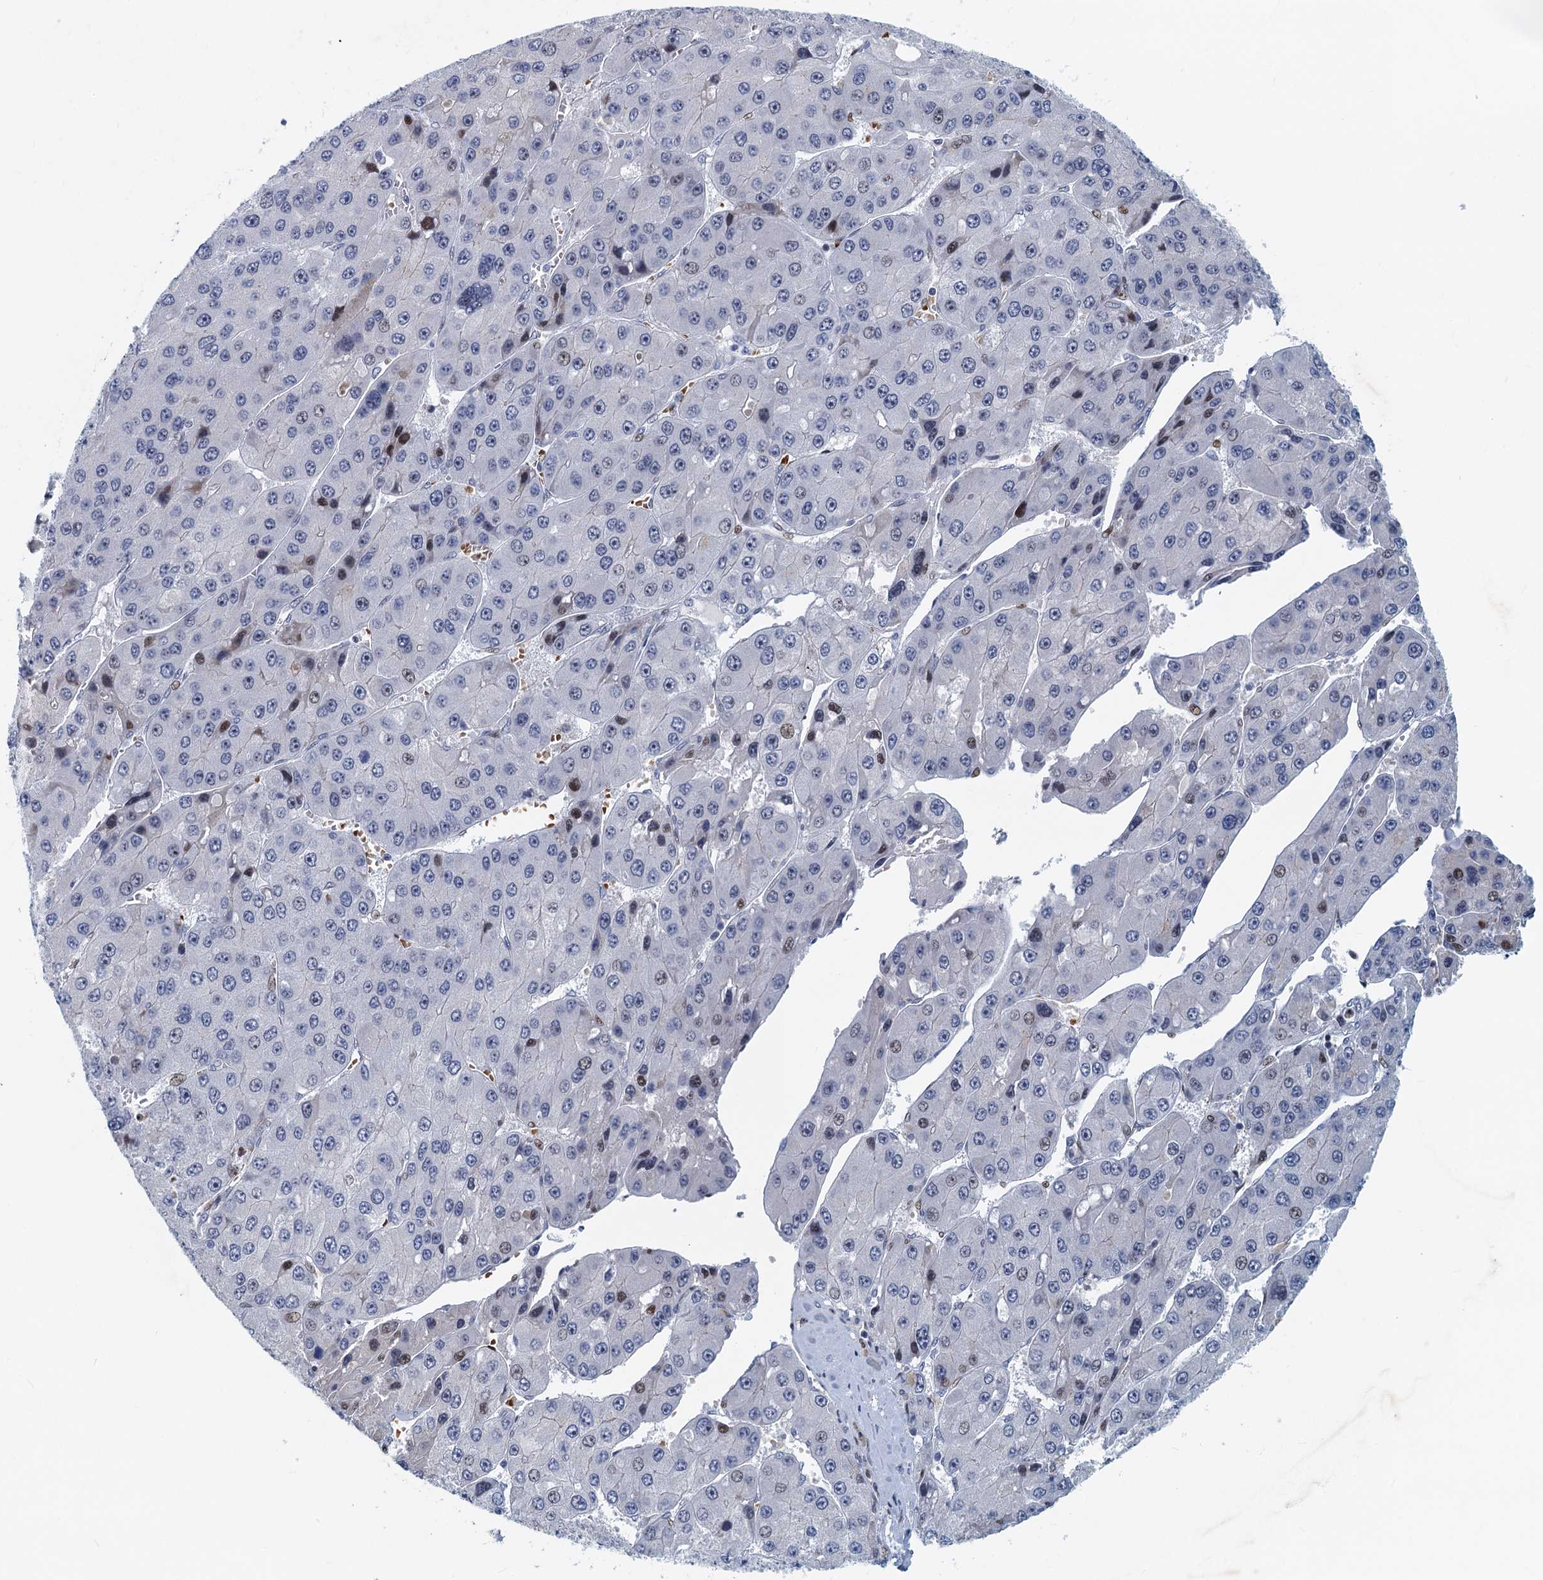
{"staining": {"intensity": "weak", "quantity": "<25%", "location": "nuclear"}, "tissue": "liver cancer", "cell_type": "Tumor cells", "image_type": "cancer", "snomed": [{"axis": "morphology", "description": "Carcinoma, Hepatocellular, NOS"}, {"axis": "topography", "description": "Liver"}], "caption": "Protein analysis of hepatocellular carcinoma (liver) exhibits no significant expression in tumor cells. The staining was performed using DAB to visualize the protein expression in brown, while the nuclei were stained in blue with hematoxylin (Magnification: 20x).", "gene": "ANKRD13D", "patient": {"sex": "female", "age": 73}}